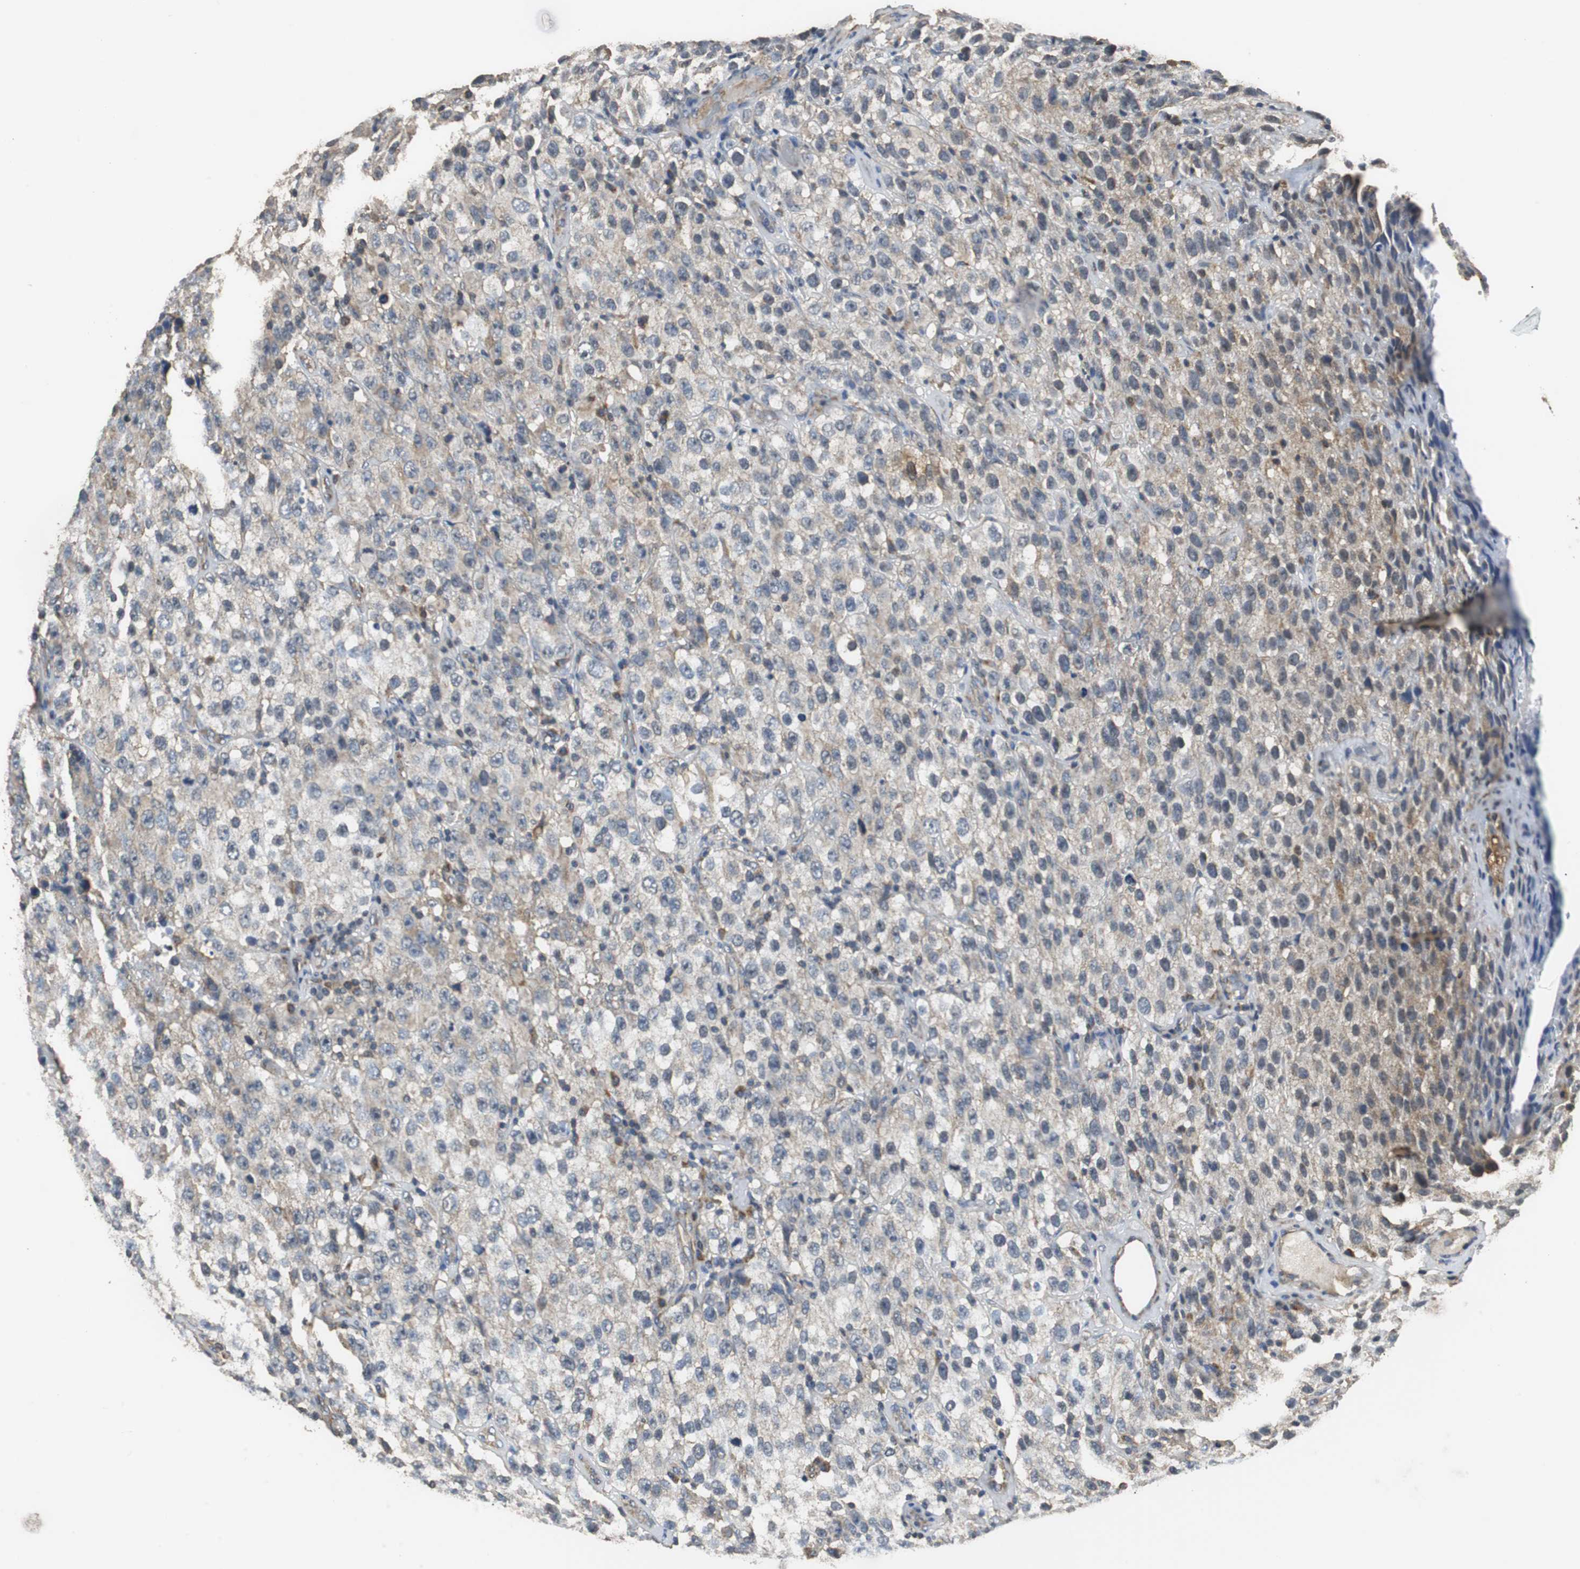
{"staining": {"intensity": "weak", "quantity": "<25%", "location": "cytoplasmic/membranous"}, "tissue": "testis cancer", "cell_type": "Tumor cells", "image_type": "cancer", "snomed": [{"axis": "morphology", "description": "Seminoma, NOS"}, {"axis": "topography", "description": "Testis"}], "caption": "Immunohistochemistry (IHC) of seminoma (testis) displays no positivity in tumor cells.", "gene": "NNT", "patient": {"sex": "male", "age": 52}}